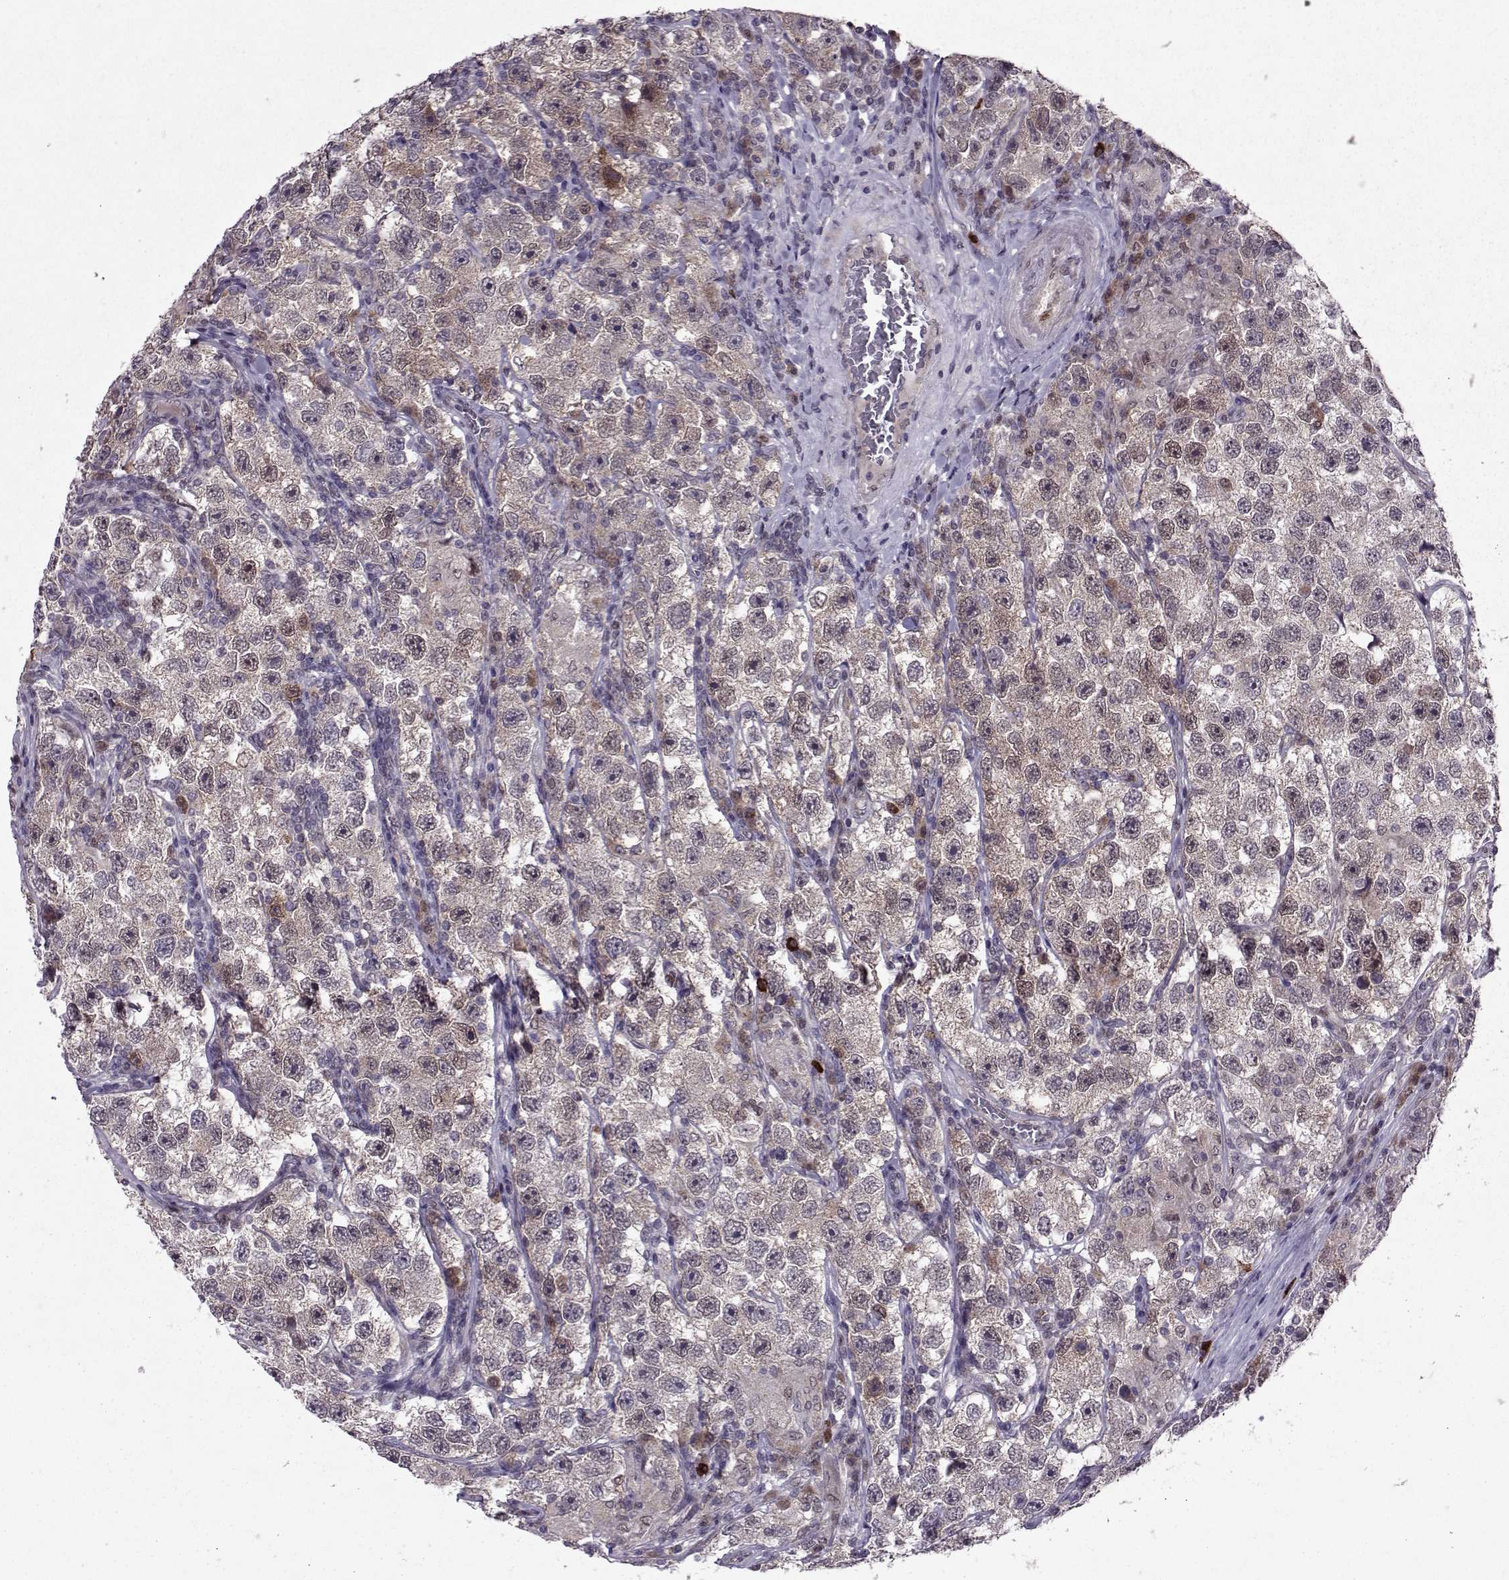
{"staining": {"intensity": "weak", "quantity": ">75%", "location": "cytoplasmic/membranous"}, "tissue": "testis cancer", "cell_type": "Tumor cells", "image_type": "cancer", "snomed": [{"axis": "morphology", "description": "Seminoma, NOS"}, {"axis": "topography", "description": "Testis"}], "caption": "This histopathology image reveals IHC staining of testis seminoma, with low weak cytoplasmic/membranous positivity in approximately >75% of tumor cells.", "gene": "CDK4", "patient": {"sex": "male", "age": 26}}